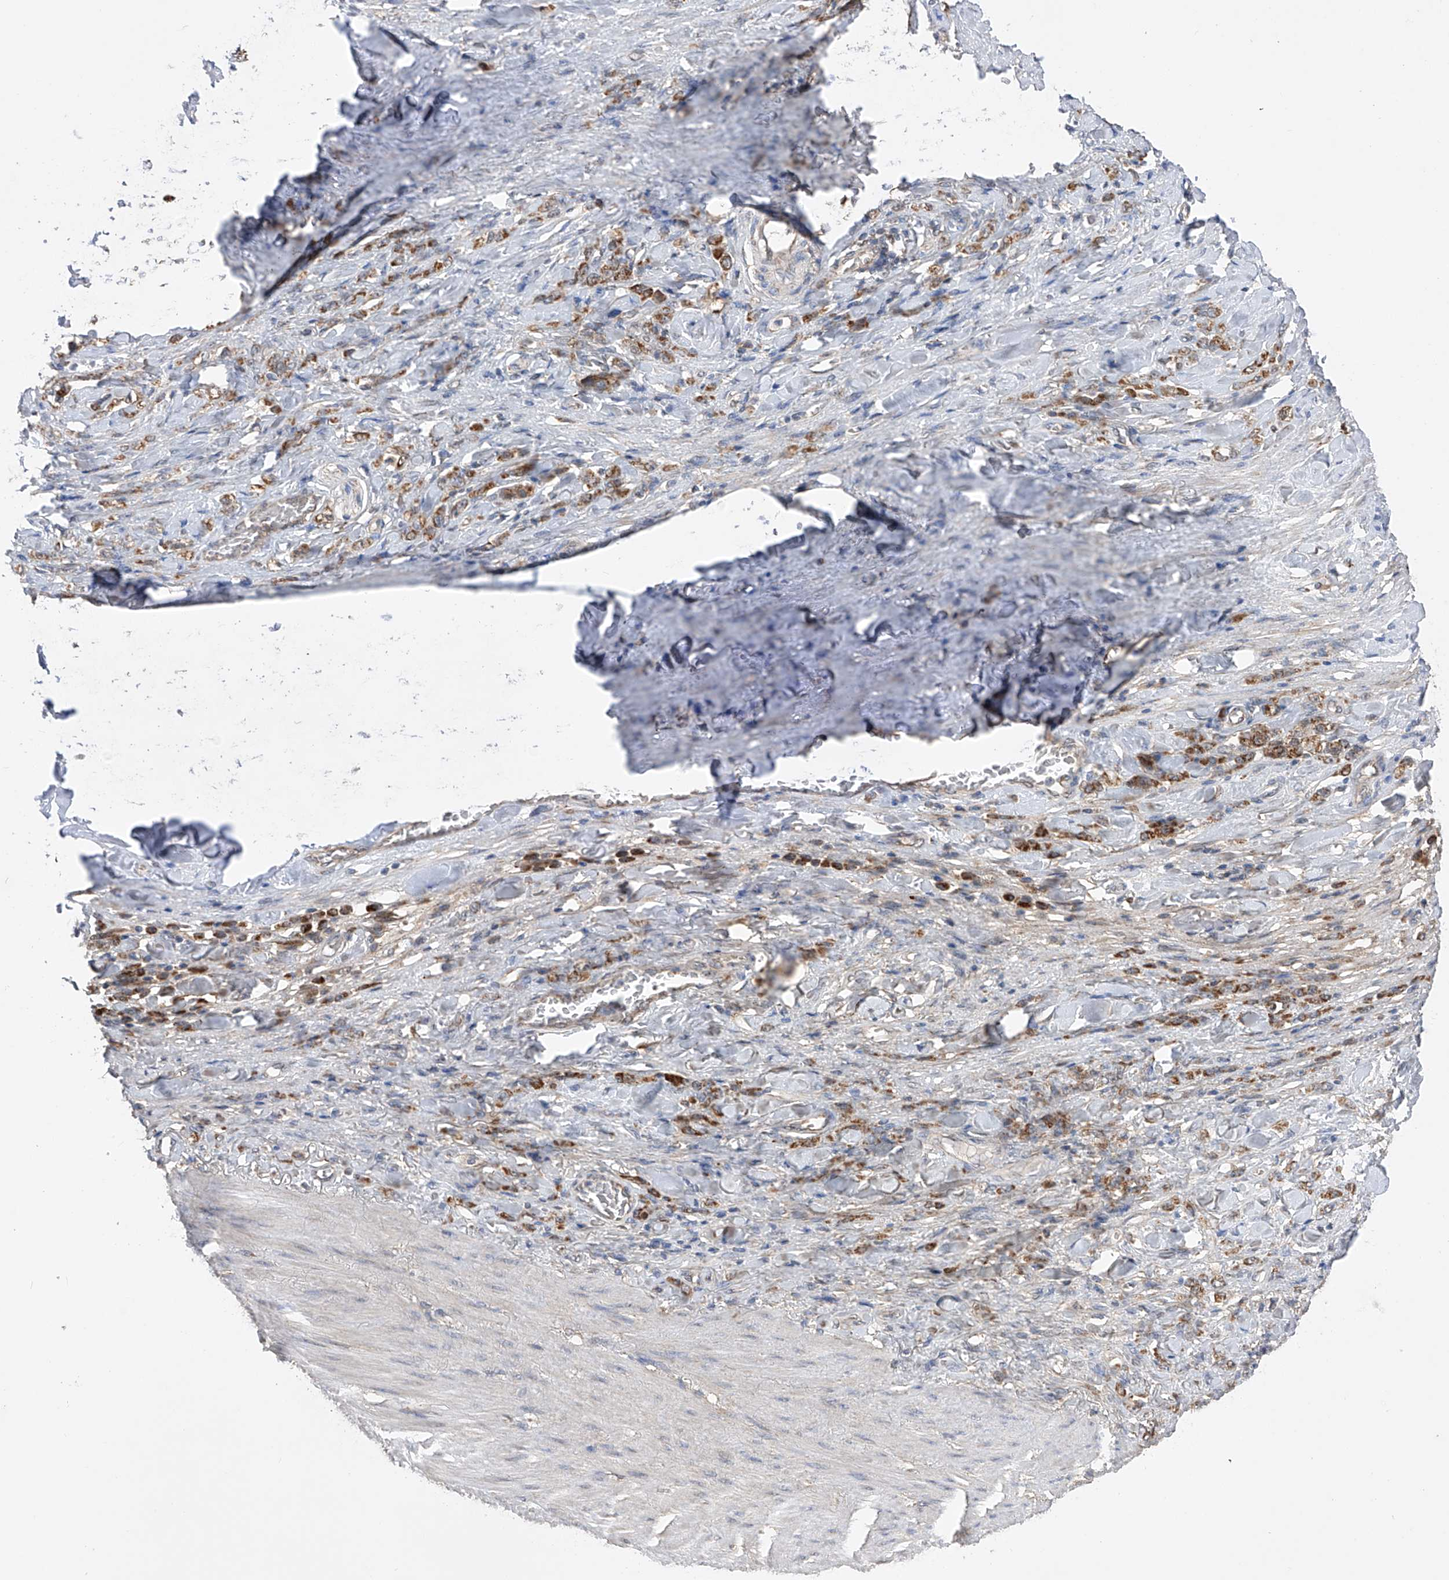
{"staining": {"intensity": "strong", "quantity": ">75%", "location": "cytoplasmic/membranous"}, "tissue": "stomach cancer", "cell_type": "Tumor cells", "image_type": "cancer", "snomed": [{"axis": "morphology", "description": "Normal tissue, NOS"}, {"axis": "morphology", "description": "Adenocarcinoma, NOS"}, {"axis": "topography", "description": "Stomach"}], "caption": "A brown stain highlights strong cytoplasmic/membranous positivity of a protein in adenocarcinoma (stomach) tumor cells. (DAB IHC with brightfield microscopy, high magnification).", "gene": "SDHAF4", "patient": {"sex": "male", "age": 82}}